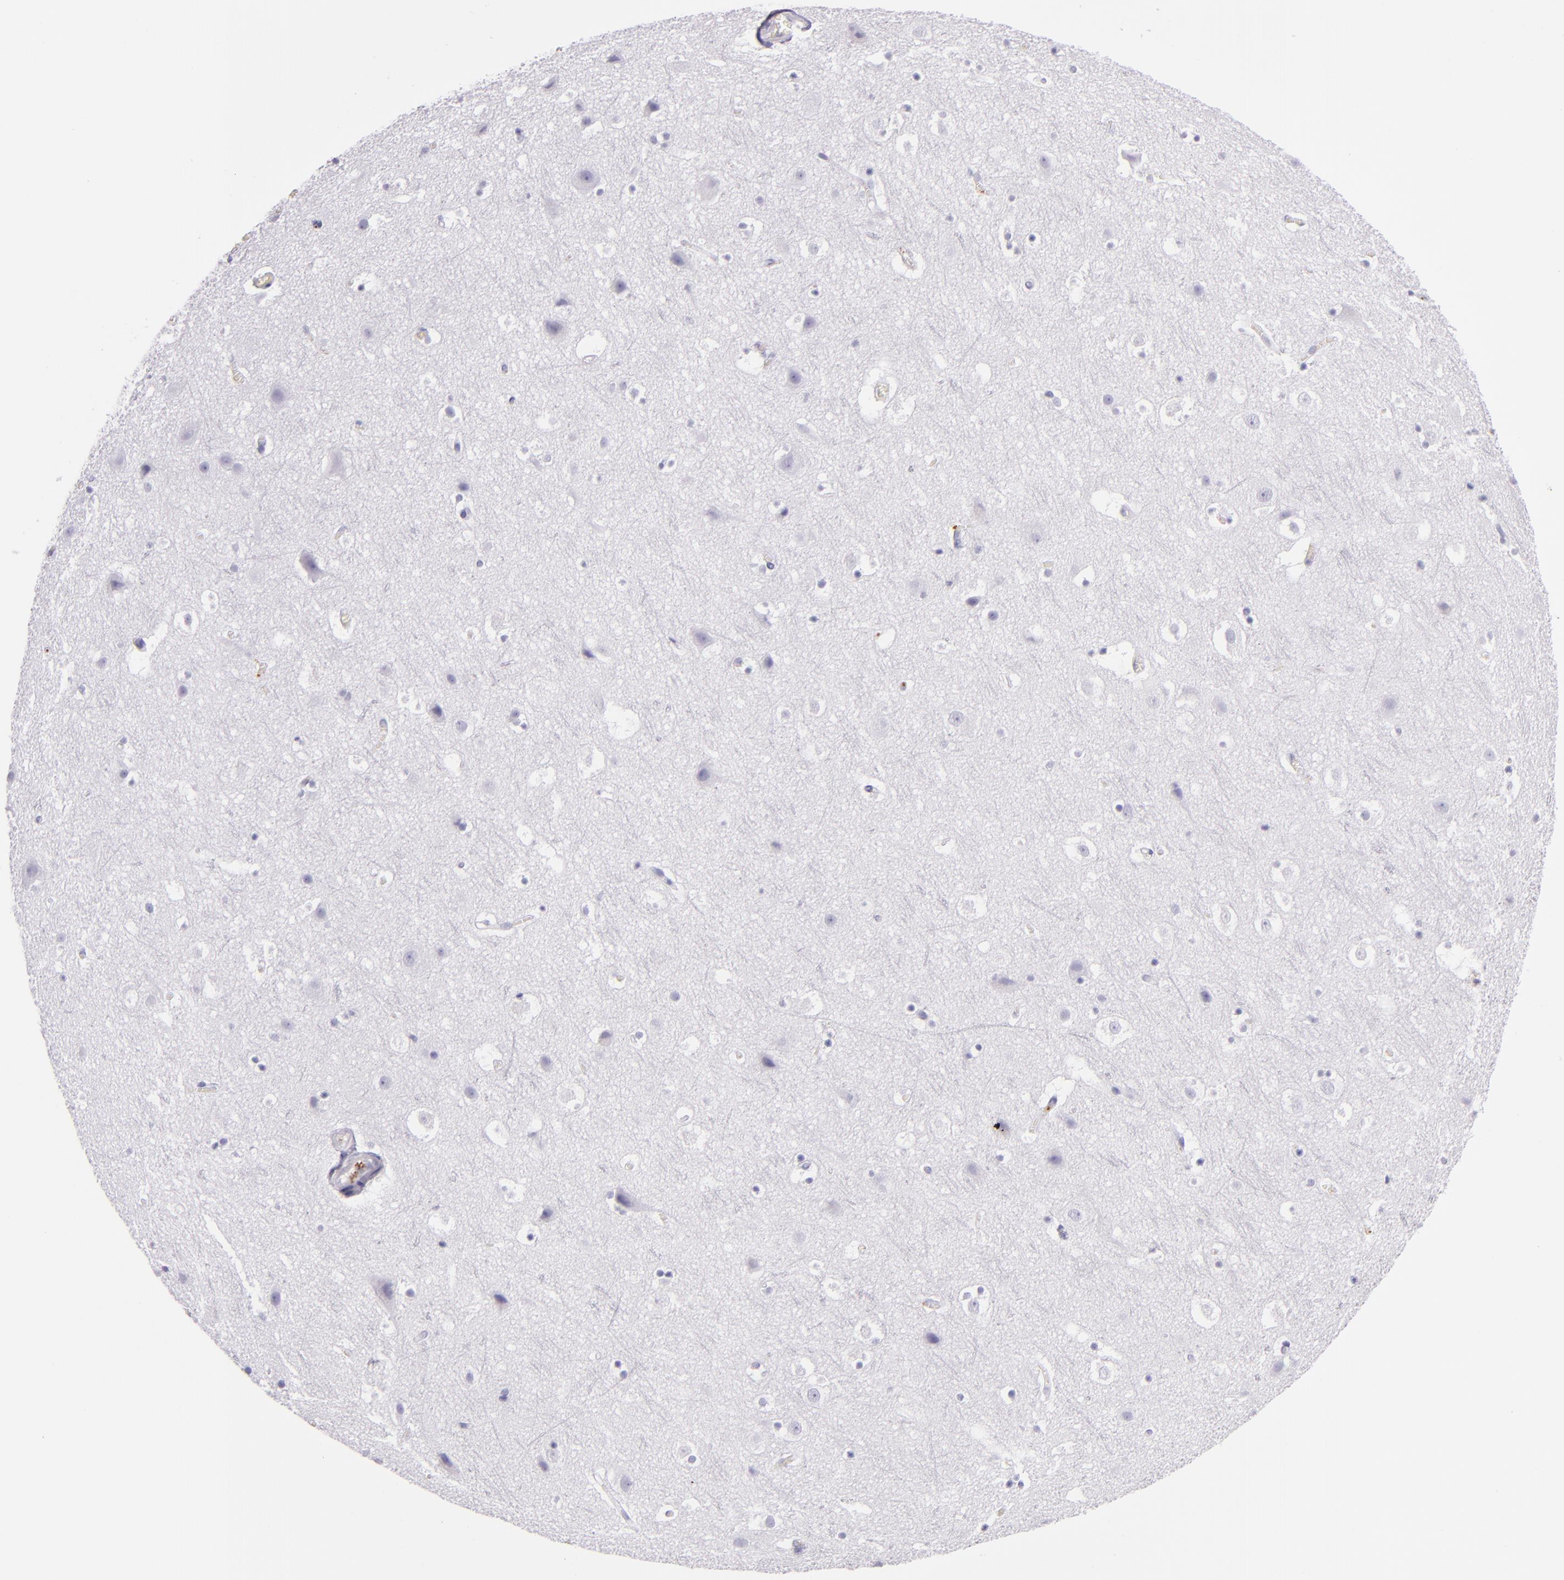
{"staining": {"intensity": "negative", "quantity": "none", "location": "none"}, "tissue": "cerebral cortex", "cell_type": "Endothelial cells", "image_type": "normal", "snomed": [{"axis": "morphology", "description": "Normal tissue, NOS"}, {"axis": "topography", "description": "Cerebral cortex"}], "caption": "Cerebral cortex stained for a protein using immunohistochemistry (IHC) shows no expression endothelial cells.", "gene": "SELP", "patient": {"sex": "male", "age": 45}}